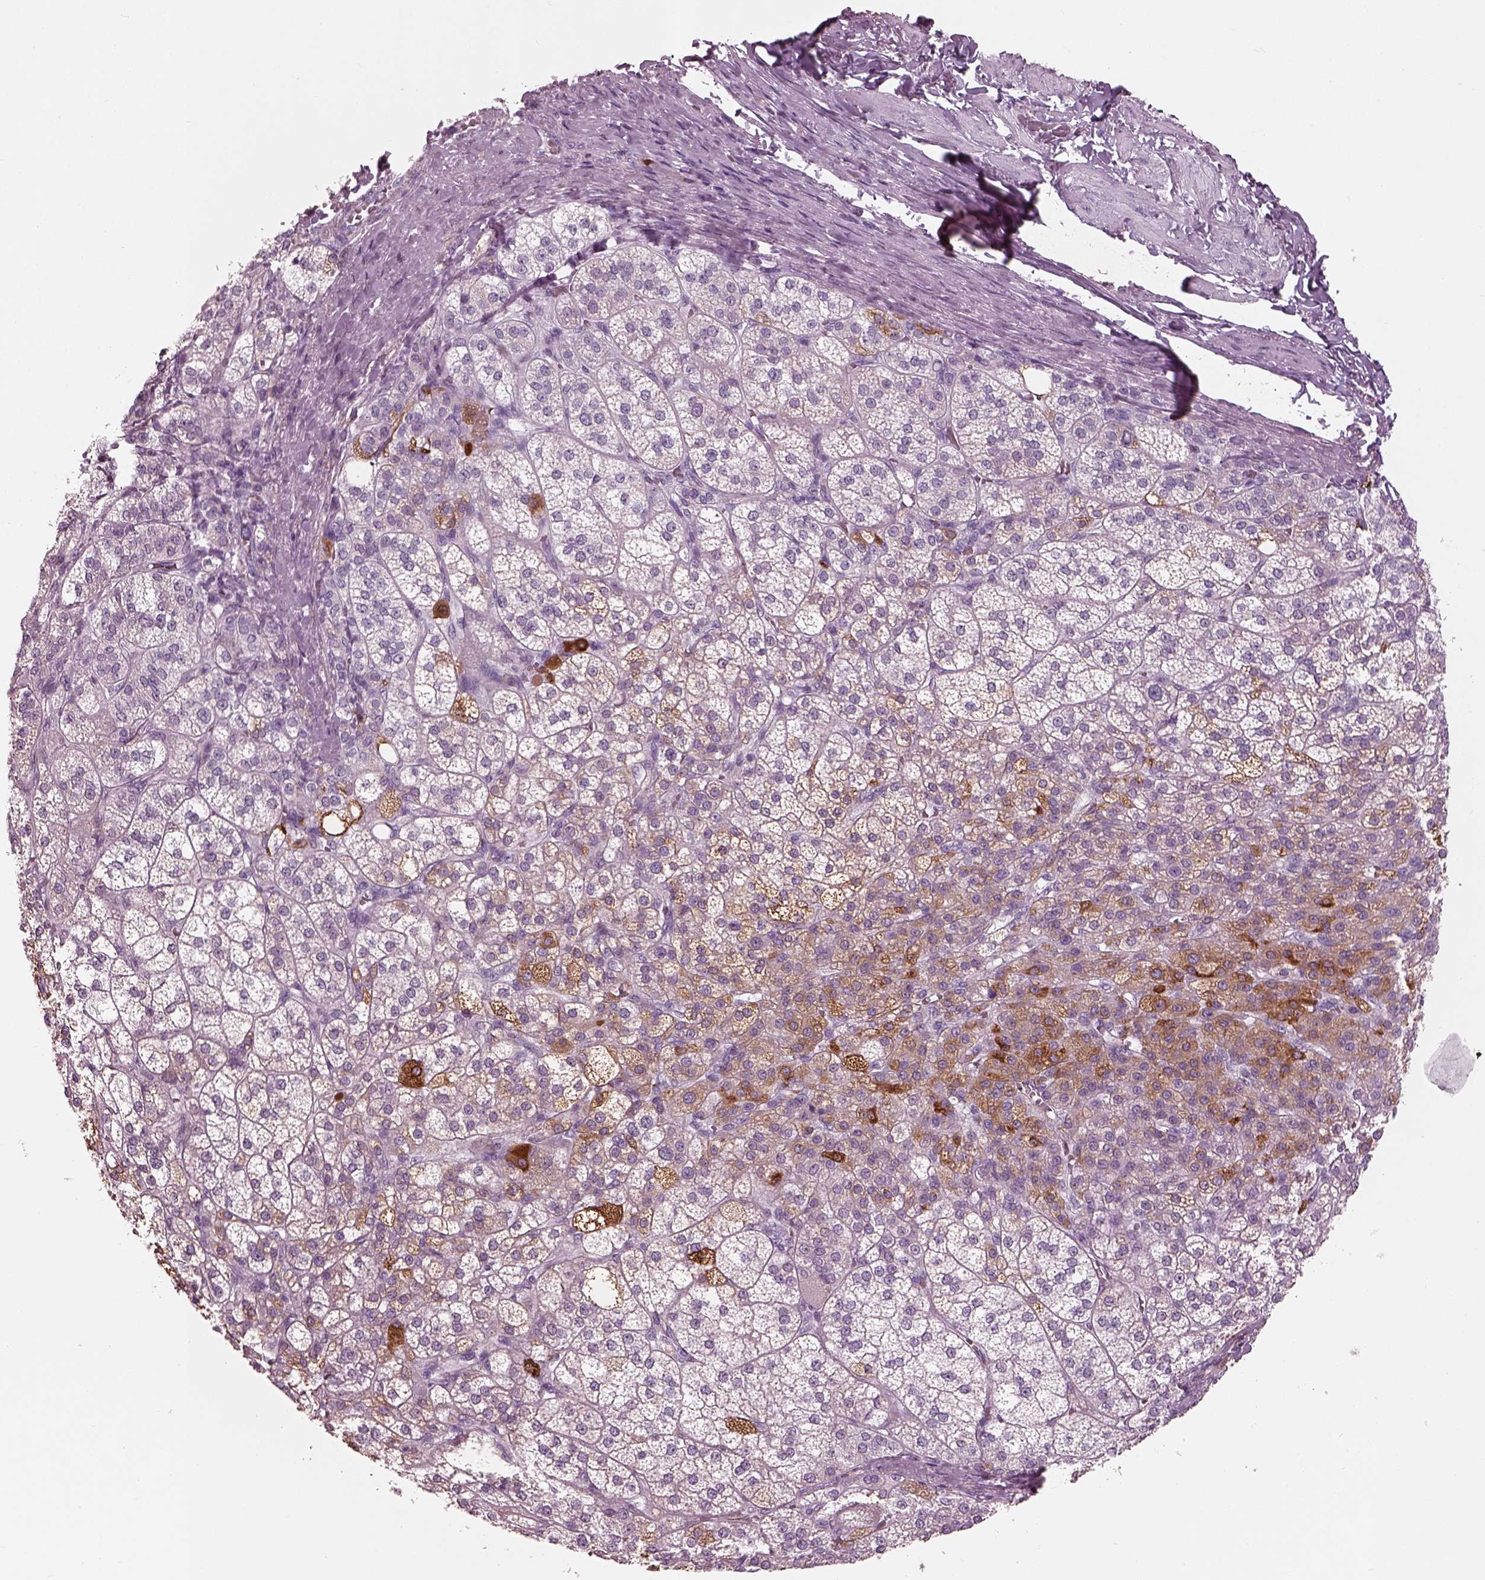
{"staining": {"intensity": "moderate", "quantity": "<25%", "location": "cytoplasmic/membranous"}, "tissue": "adrenal gland", "cell_type": "Glandular cells", "image_type": "normal", "snomed": [{"axis": "morphology", "description": "Normal tissue, NOS"}, {"axis": "topography", "description": "Adrenal gland"}], "caption": "Immunohistochemical staining of benign human adrenal gland exhibits low levels of moderate cytoplasmic/membranous positivity in about <25% of glandular cells.", "gene": "SLC27A2", "patient": {"sex": "female", "age": 60}}